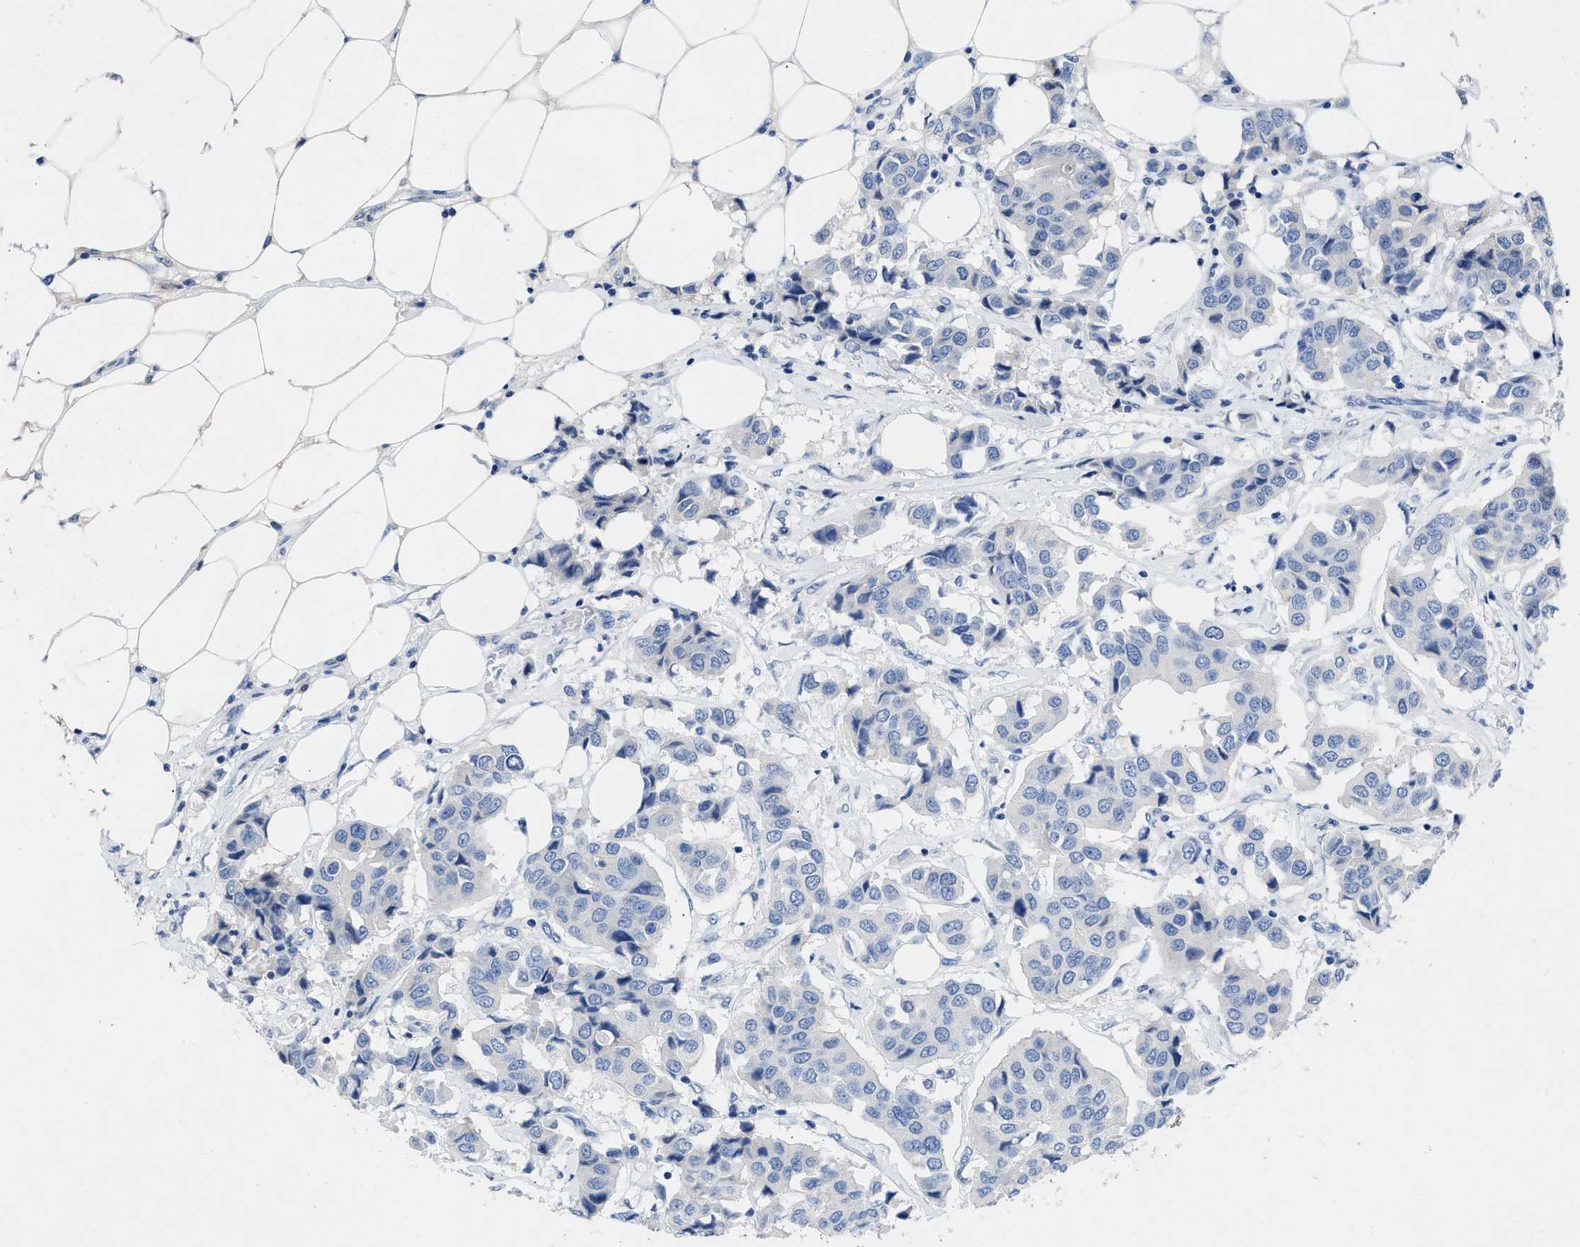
{"staining": {"intensity": "negative", "quantity": "none", "location": "none"}, "tissue": "breast cancer", "cell_type": "Tumor cells", "image_type": "cancer", "snomed": [{"axis": "morphology", "description": "Duct carcinoma"}, {"axis": "topography", "description": "Breast"}], "caption": "DAB (3,3'-diaminobenzidine) immunohistochemical staining of breast cancer exhibits no significant positivity in tumor cells.", "gene": "VPS4A", "patient": {"sex": "female", "age": 80}}